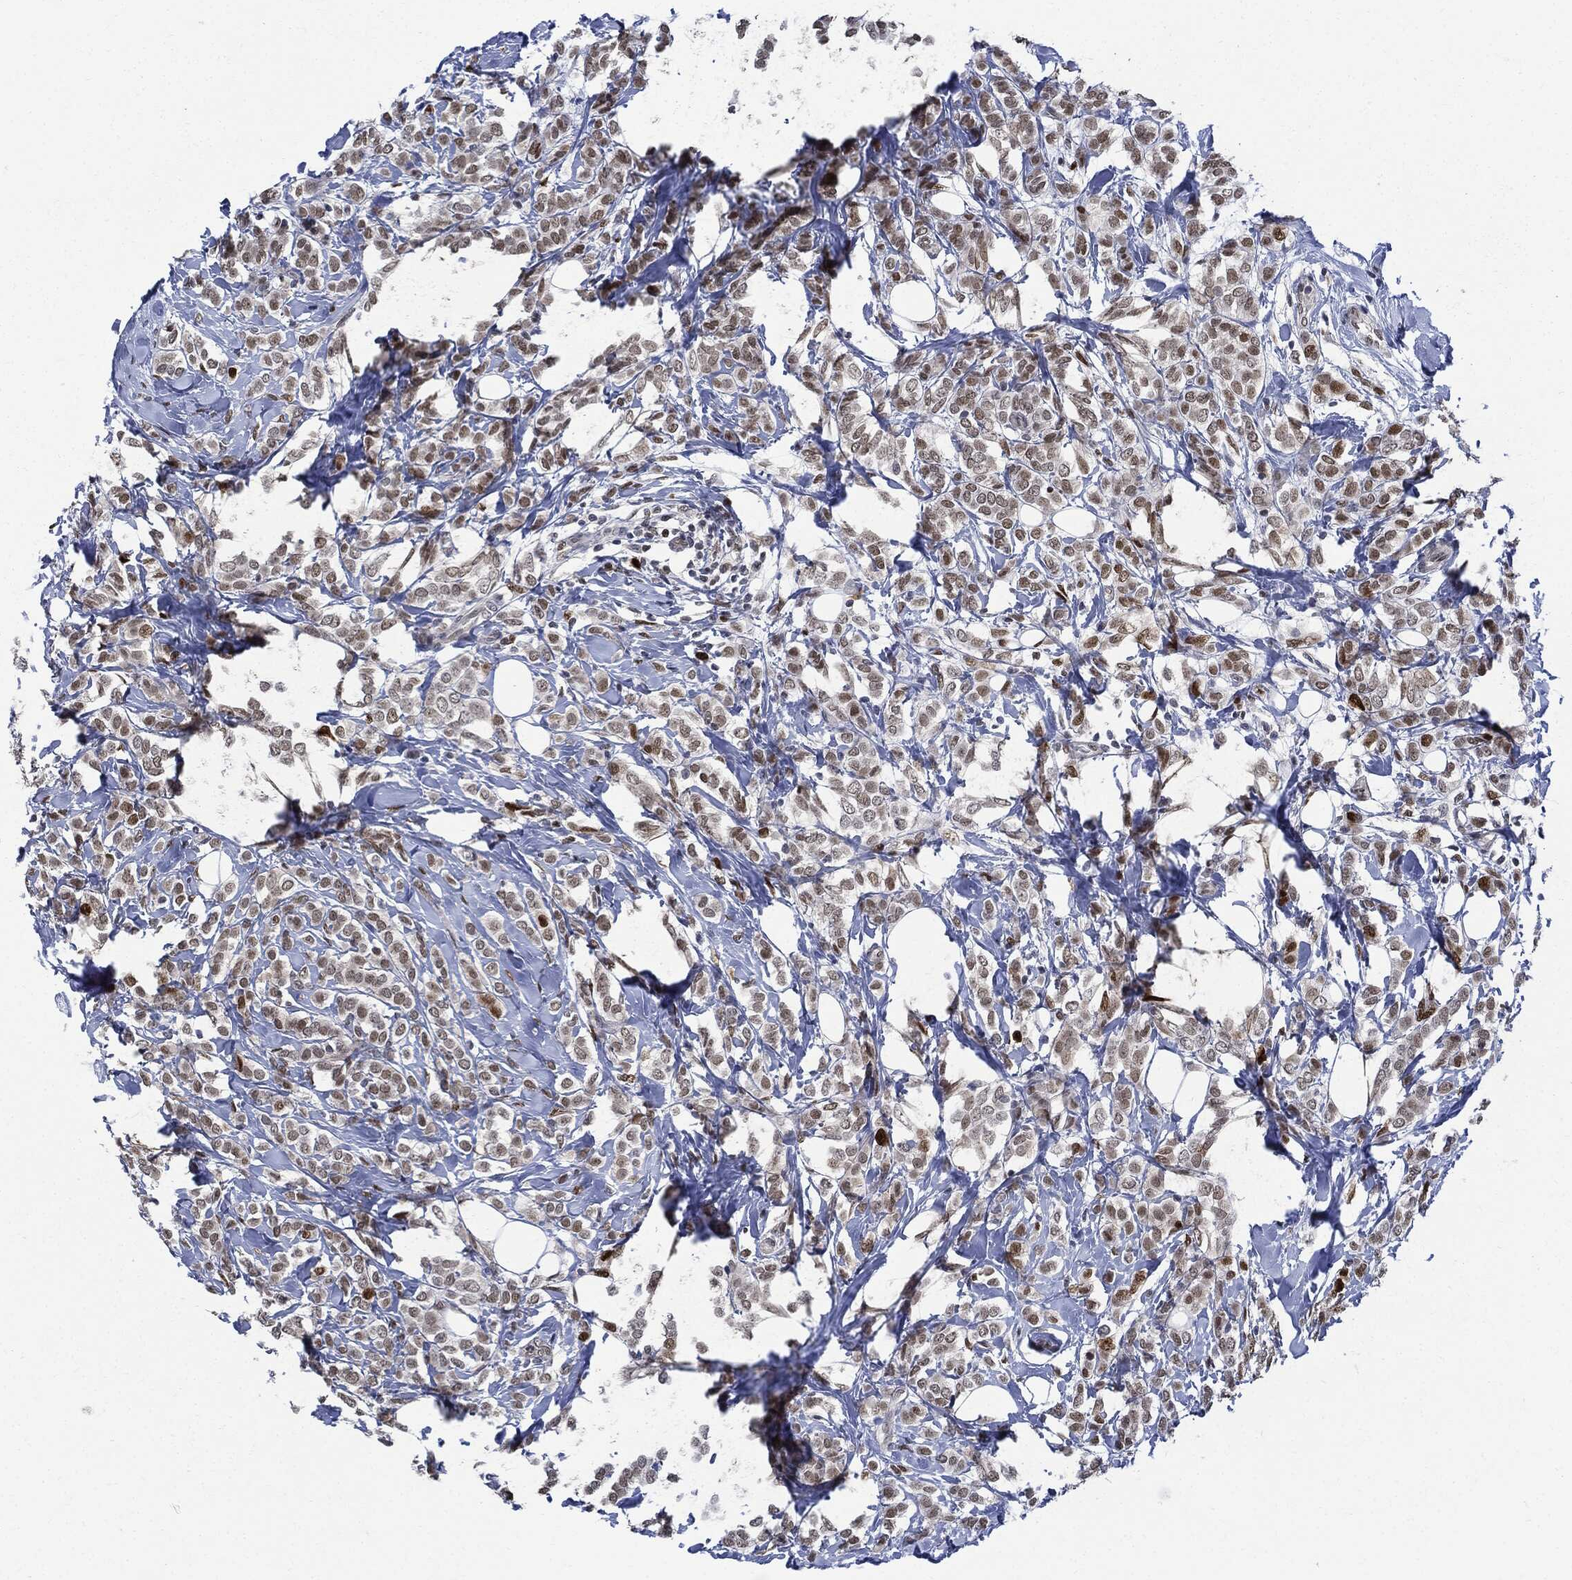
{"staining": {"intensity": "weak", "quantity": ">75%", "location": "nuclear"}, "tissue": "breast cancer", "cell_type": "Tumor cells", "image_type": "cancer", "snomed": [{"axis": "morphology", "description": "Lobular carcinoma"}, {"axis": "topography", "description": "Breast"}], "caption": "A photomicrograph of breast cancer (lobular carcinoma) stained for a protein displays weak nuclear brown staining in tumor cells.", "gene": "PCNA", "patient": {"sex": "female", "age": 49}}